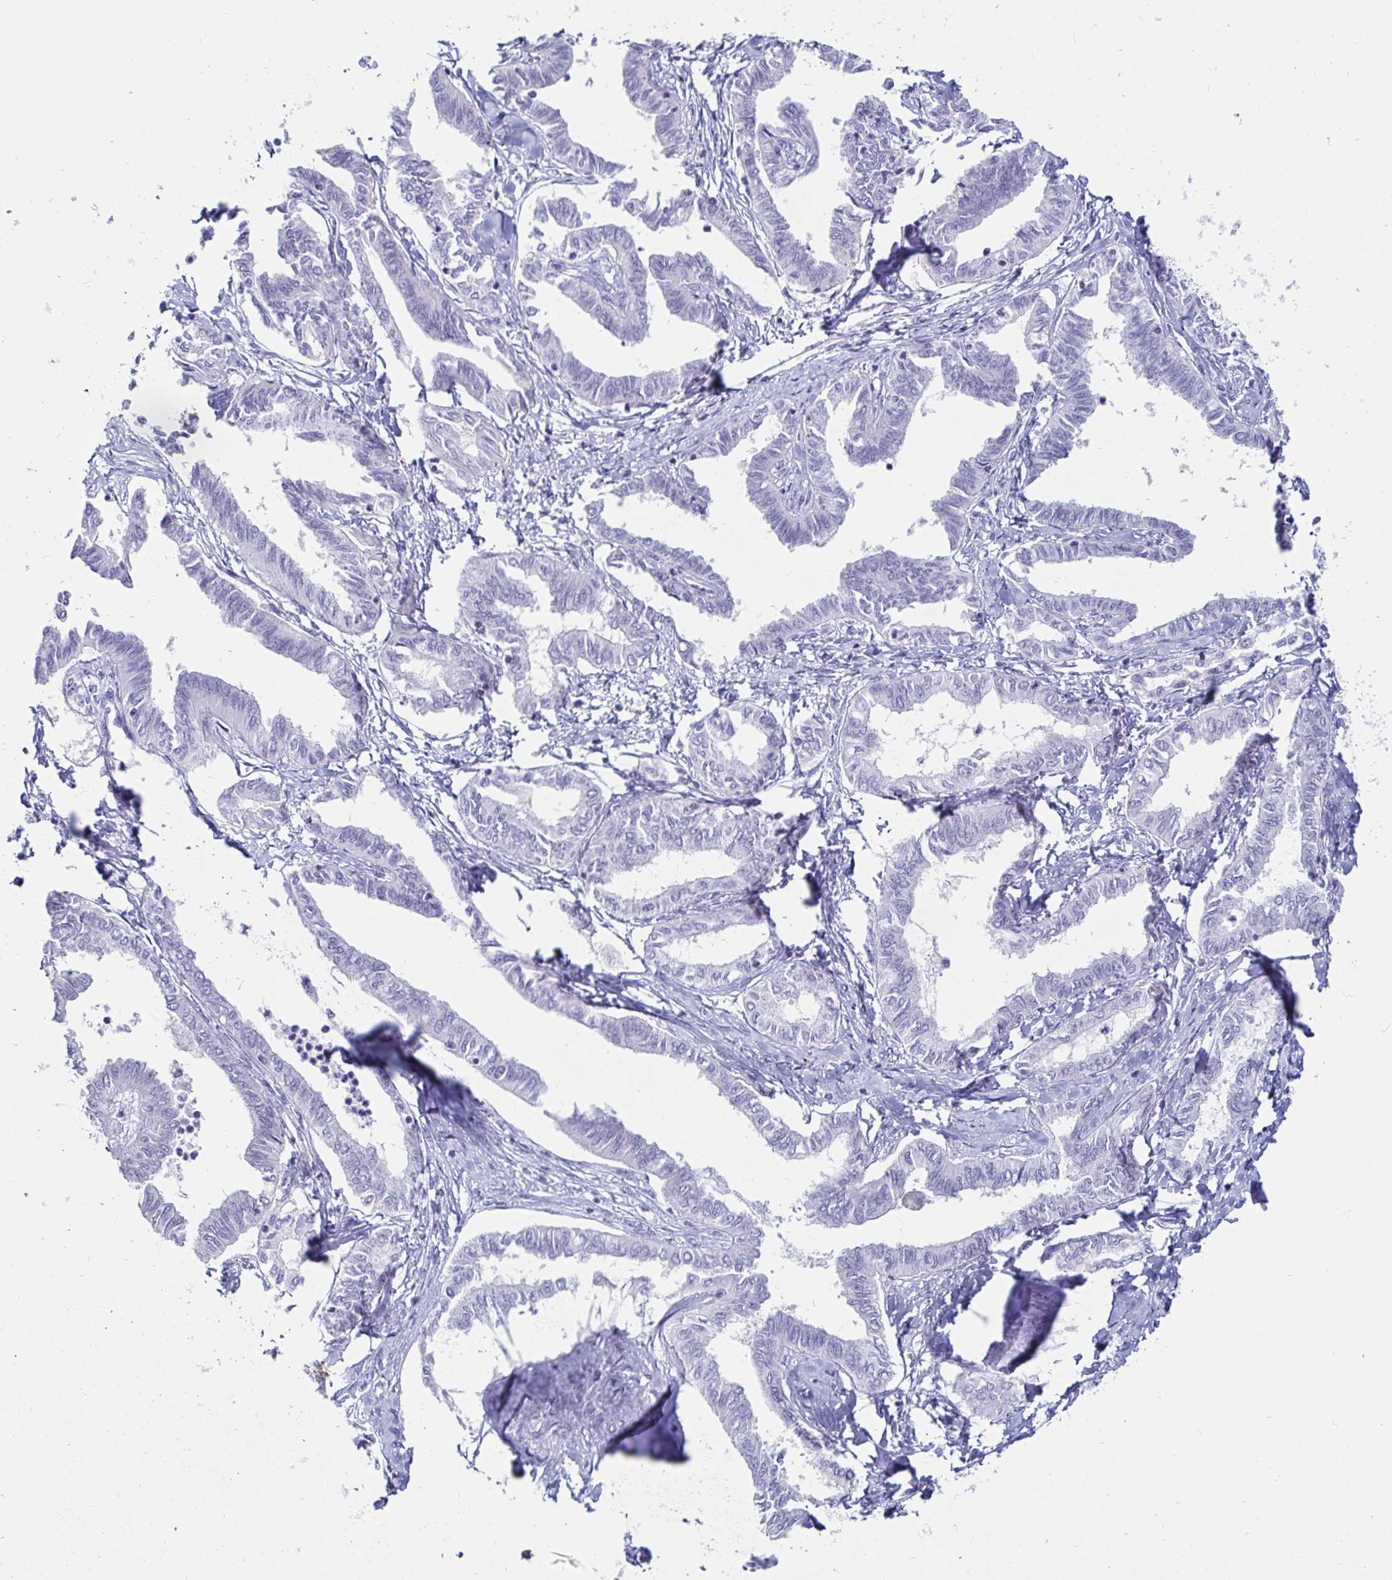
{"staining": {"intensity": "negative", "quantity": "none", "location": "none"}, "tissue": "ovarian cancer", "cell_type": "Tumor cells", "image_type": "cancer", "snomed": [{"axis": "morphology", "description": "Carcinoma, endometroid"}, {"axis": "topography", "description": "Ovary"}], "caption": "Micrograph shows no protein expression in tumor cells of ovarian cancer (endometroid carcinoma) tissue. Nuclei are stained in blue.", "gene": "OR10K1", "patient": {"sex": "female", "age": 70}}